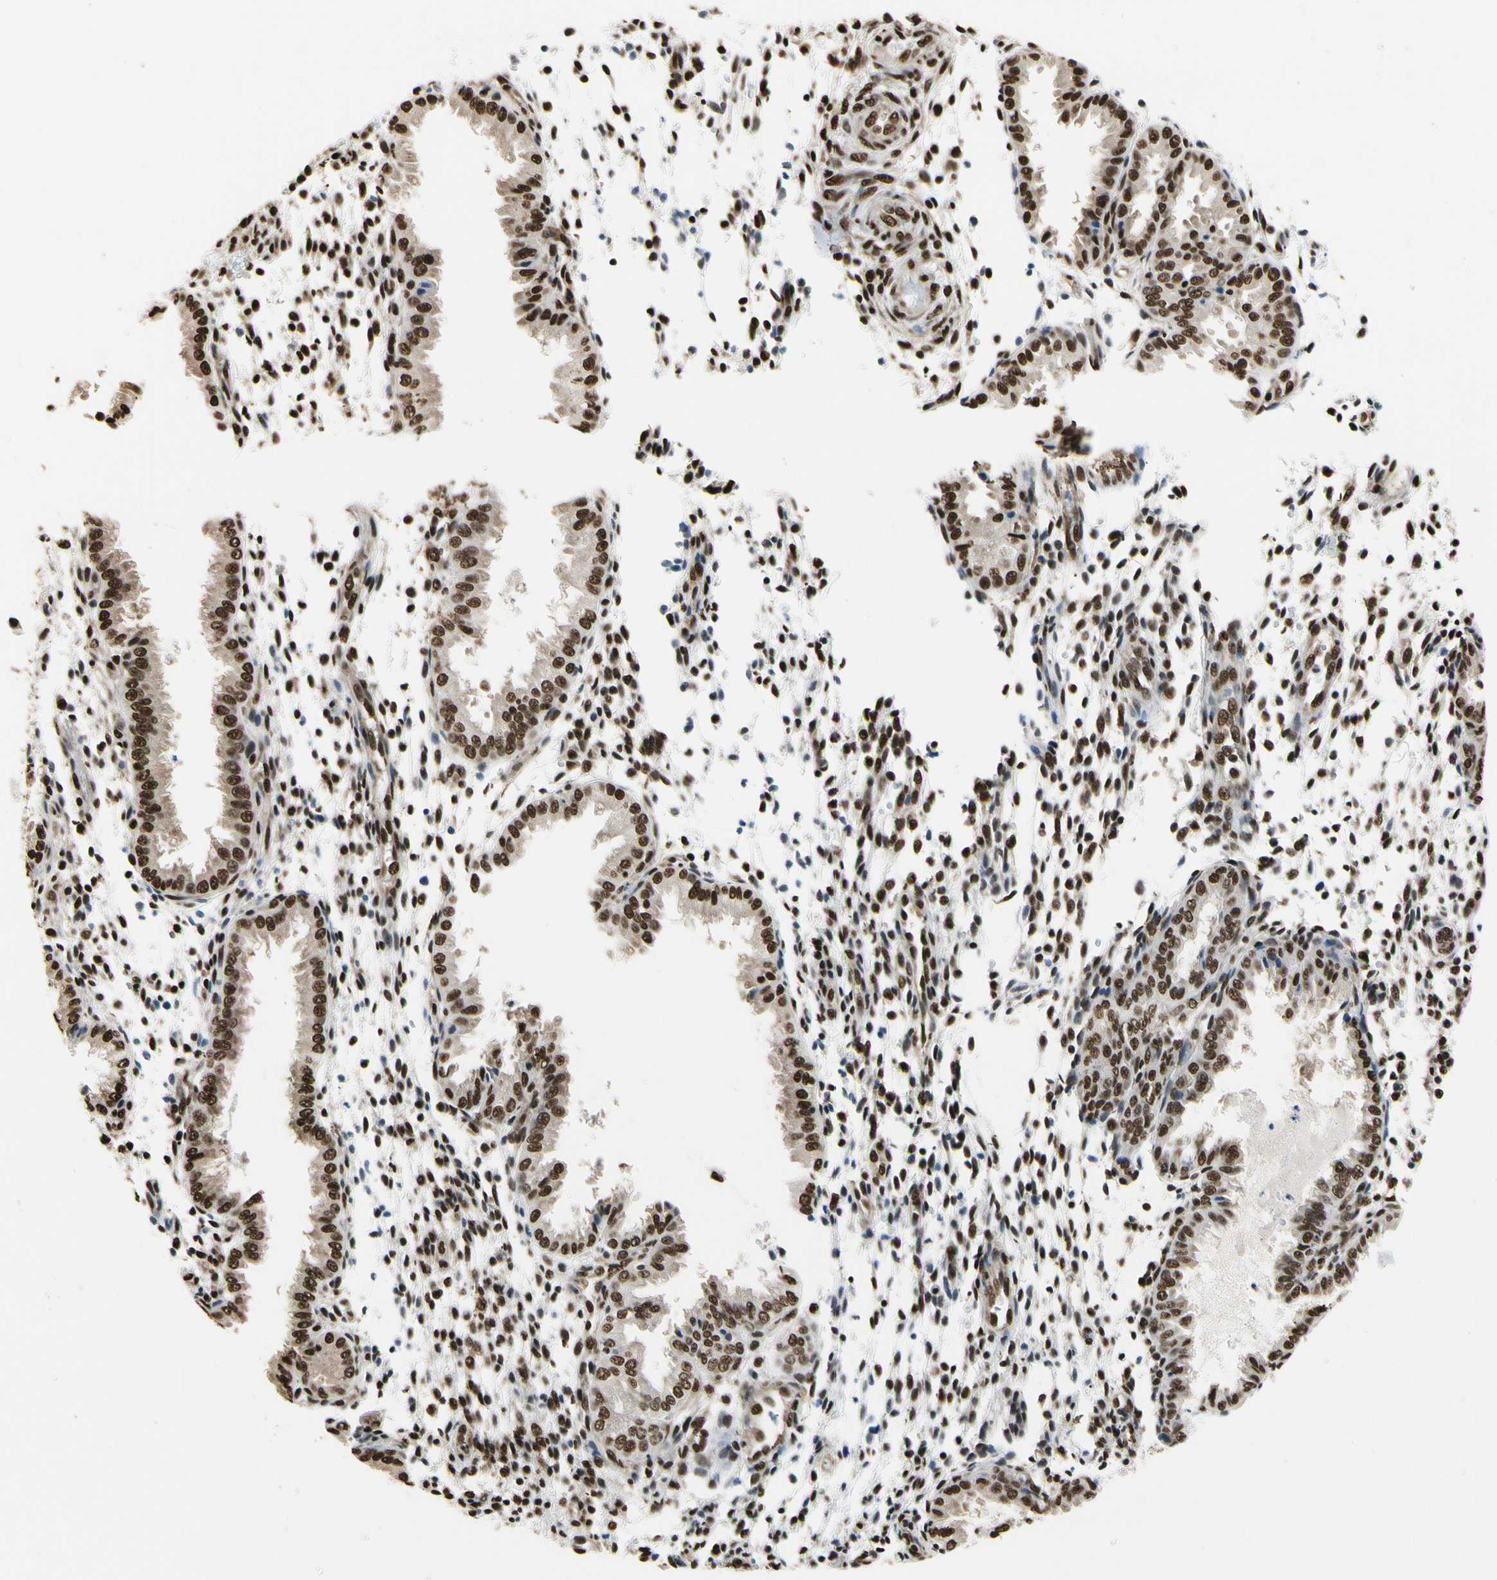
{"staining": {"intensity": "moderate", "quantity": ">75%", "location": "nuclear"}, "tissue": "endometrium", "cell_type": "Cells in endometrial stroma", "image_type": "normal", "snomed": [{"axis": "morphology", "description": "Normal tissue, NOS"}, {"axis": "topography", "description": "Endometrium"}], "caption": "Immunohistochemistry micrograph of unremarkable endometrium: human endometrium stained using immunohistochemistry (IHC) demonstrates medium levels of moderate protein expression localized specifically in the nuclear of cells in endometrial stroma, appearing as a nuclear brown color.", "gene": "HNRNPK", "patient": {"sex": "female", "age": 33}}